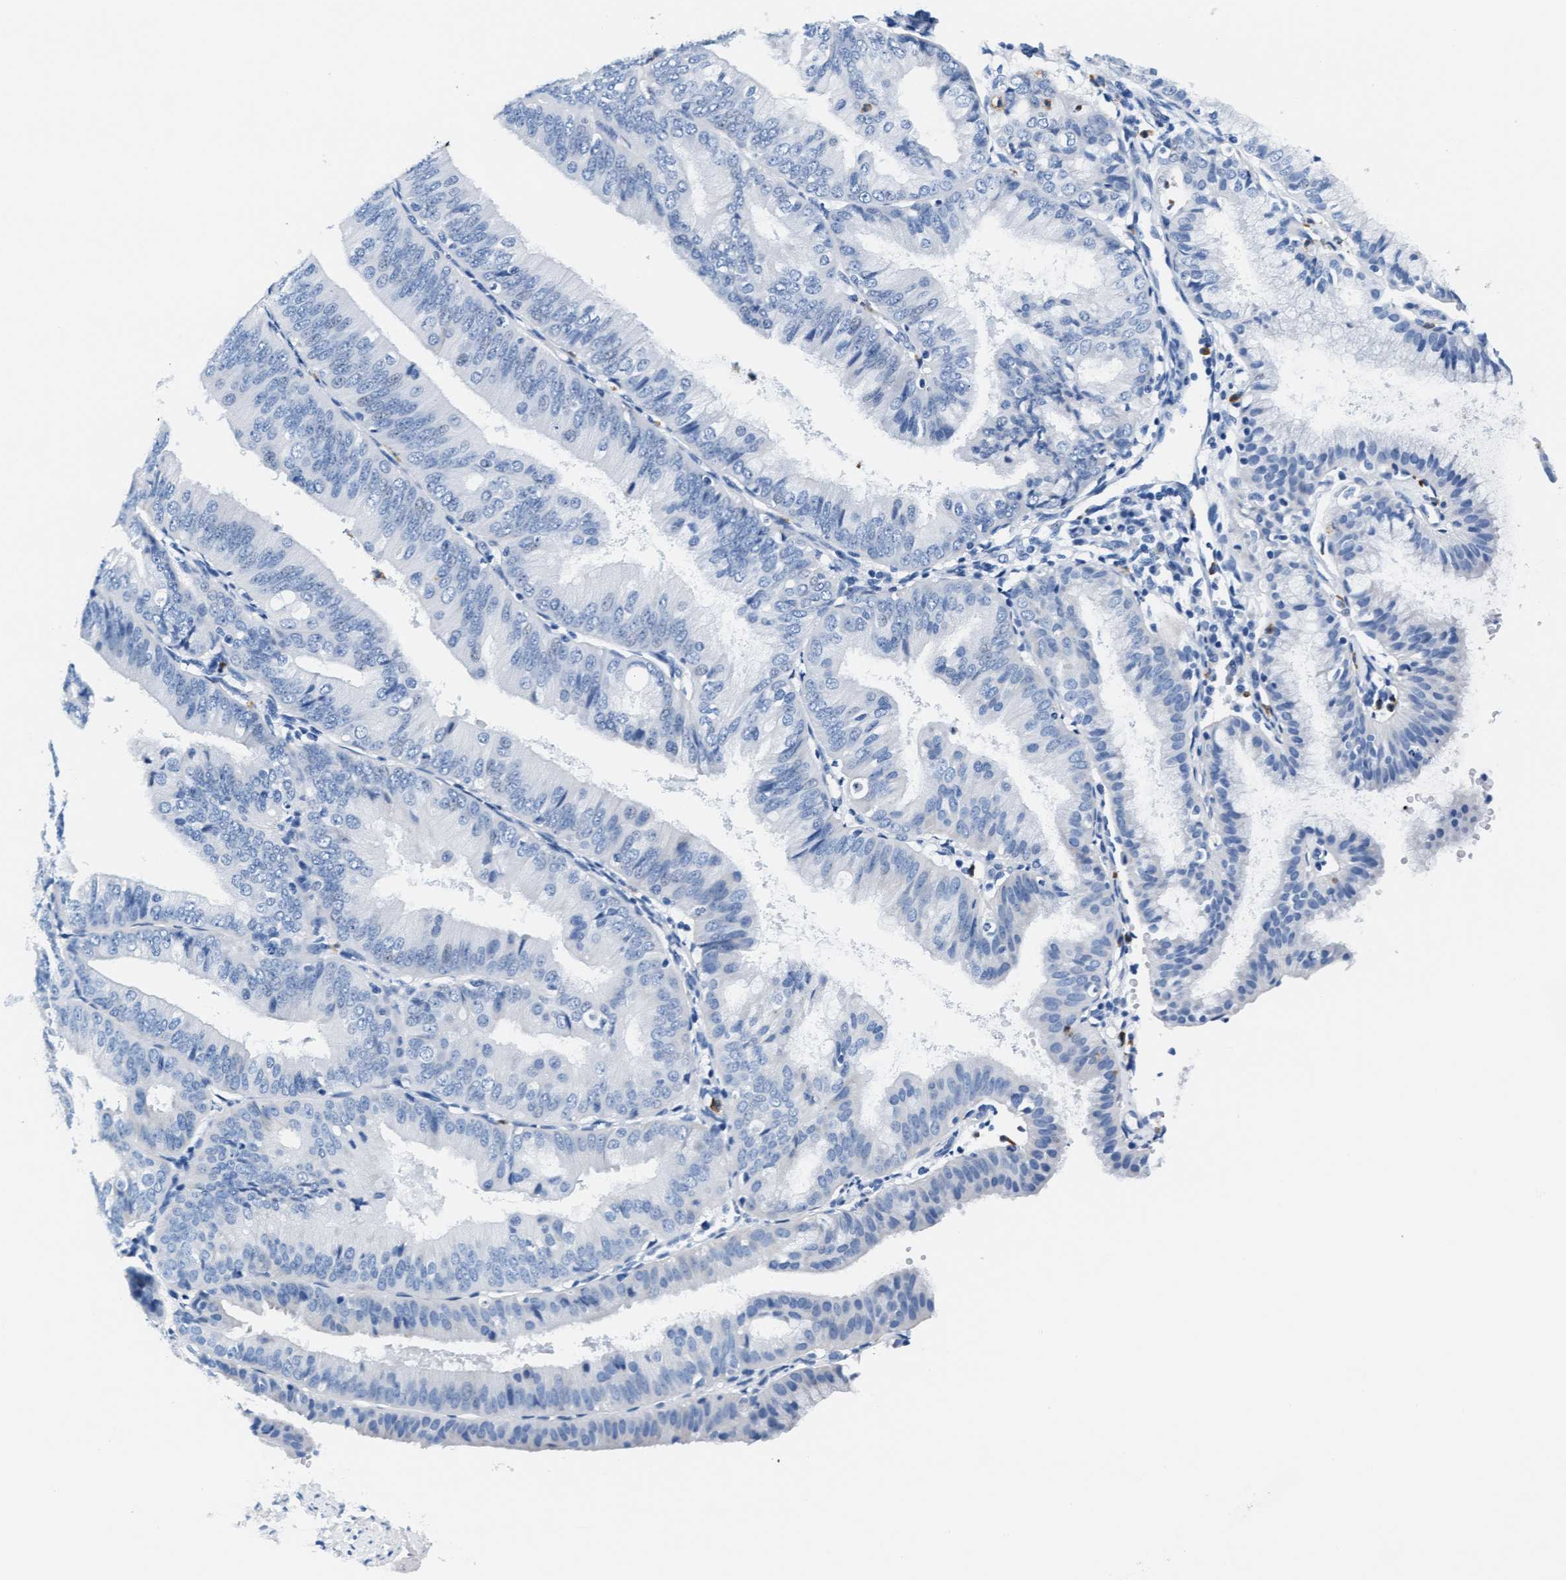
{"staining": {"intensity": "negative", "quantity": "none", "location": "none"}, "tissue": "endometrial cancer", "cell_type": "Tumor cells", "image_type": "cancer", "snomed": [{"axis": "morphology", "description": "Adenocarcinoma, NOS"}, {"axis": "topography", "description": "Endometrium"}], "caption": "Tumor cells show no significant protein positivity in endometrial adenocarcinoma.", "gene": "MMP8", "patient": {"sex": "female", "age": 63}}